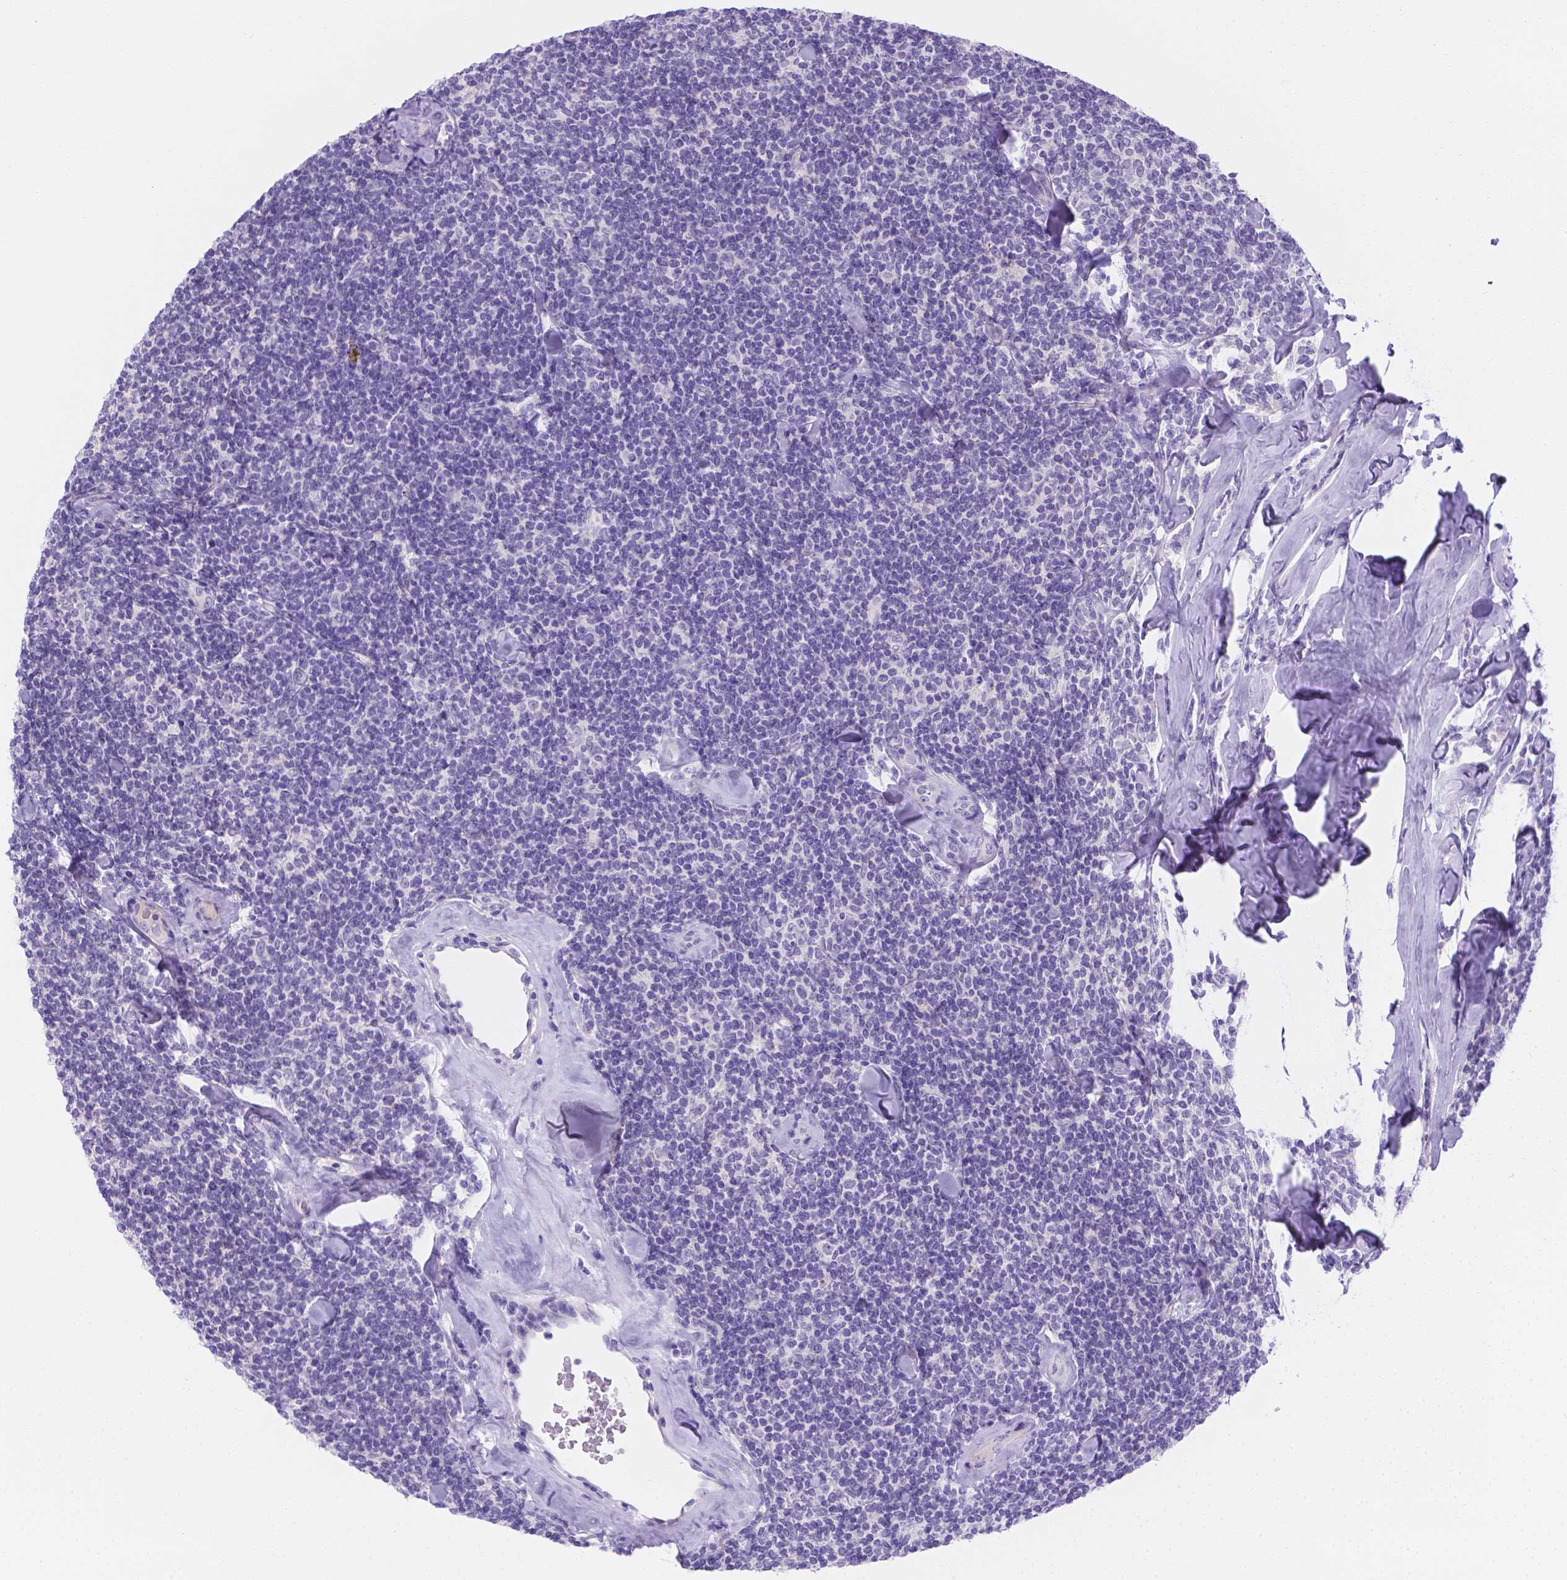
{"staining": {"intensity": "negative", "quantity": "none", "location": "none"}, "tissue": "lymphoma", "cell_type": "Tumor cells", "image_type": "cancer", "snomed": [{"axis": "morphology", "description": "Malignant lymphoma, non-Hodgkin's type, Low grade"}, {"axis": "topography", "description": "Lymph node"}], "caption": "Lymphoma stained for a protein using immunohistochemistry (IHC) reveals no positivity tumor cells.", "gene": "MLN", "patient": {"sex": "female", "age": 56}}